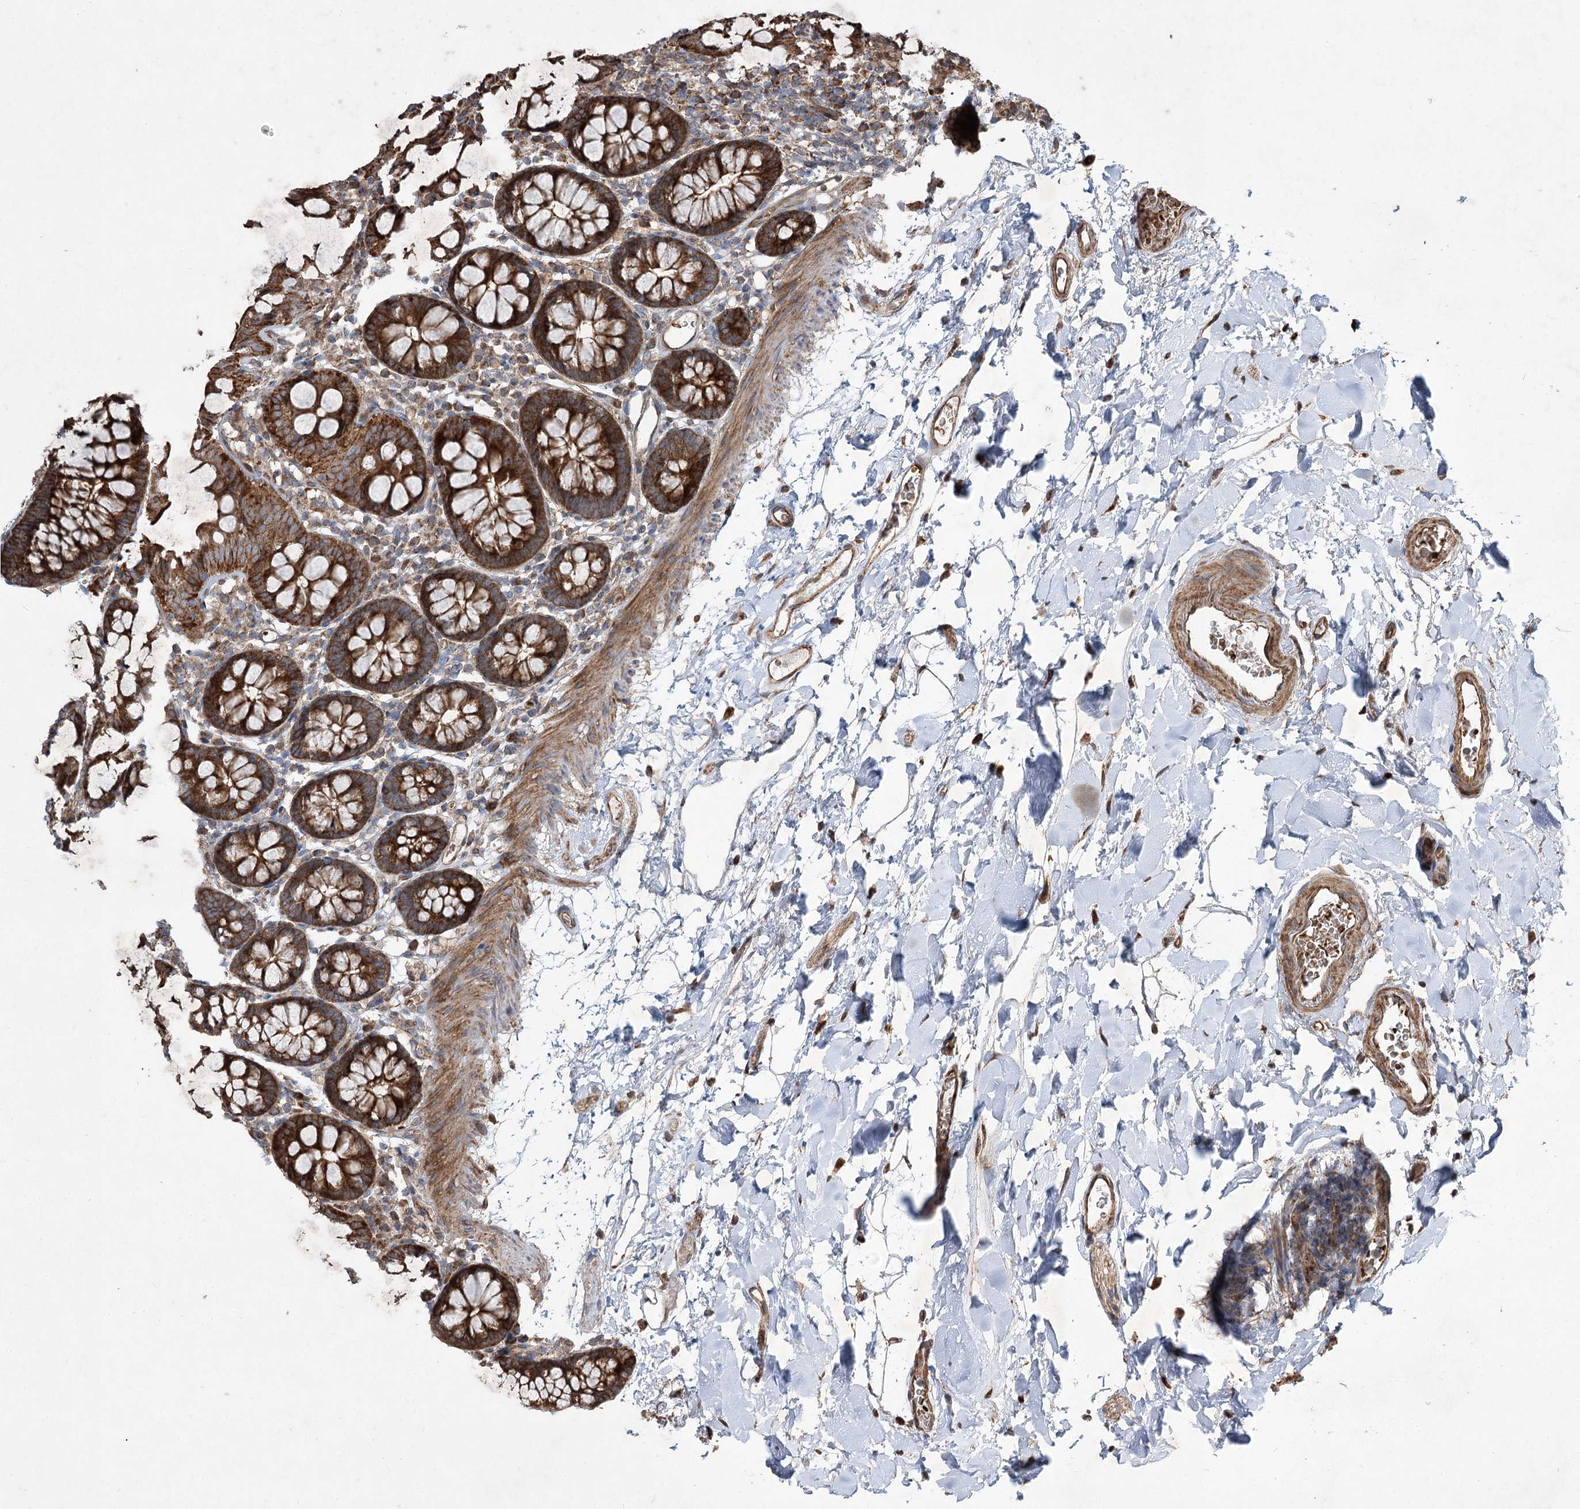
{"staining": {"intensity": "moderate", "quantity": ">75%", "location": "cytoplasmic/membranous"}, "tissue": "colon", "cell_type": "Endothelial cells", "image_type": "normal", "snomed": [{"axis": "morphology", "description": "Normal tissue, NOS"}, {"axis": "topography", "description": "Colon"}], "caption": "DAB (3,3'-diaminobenzidine) immunohistochemical staining of unremarkable colon displays moderate cytoplasmic/membranous protein expression in approximately >75% of endothelial cells. Immunohistochemistry (ihc) stains the protein of interest in brown and the nuclei are stained blue.", "gene": "SERINC5", "patient": {"sex": "male", "age": 75}}